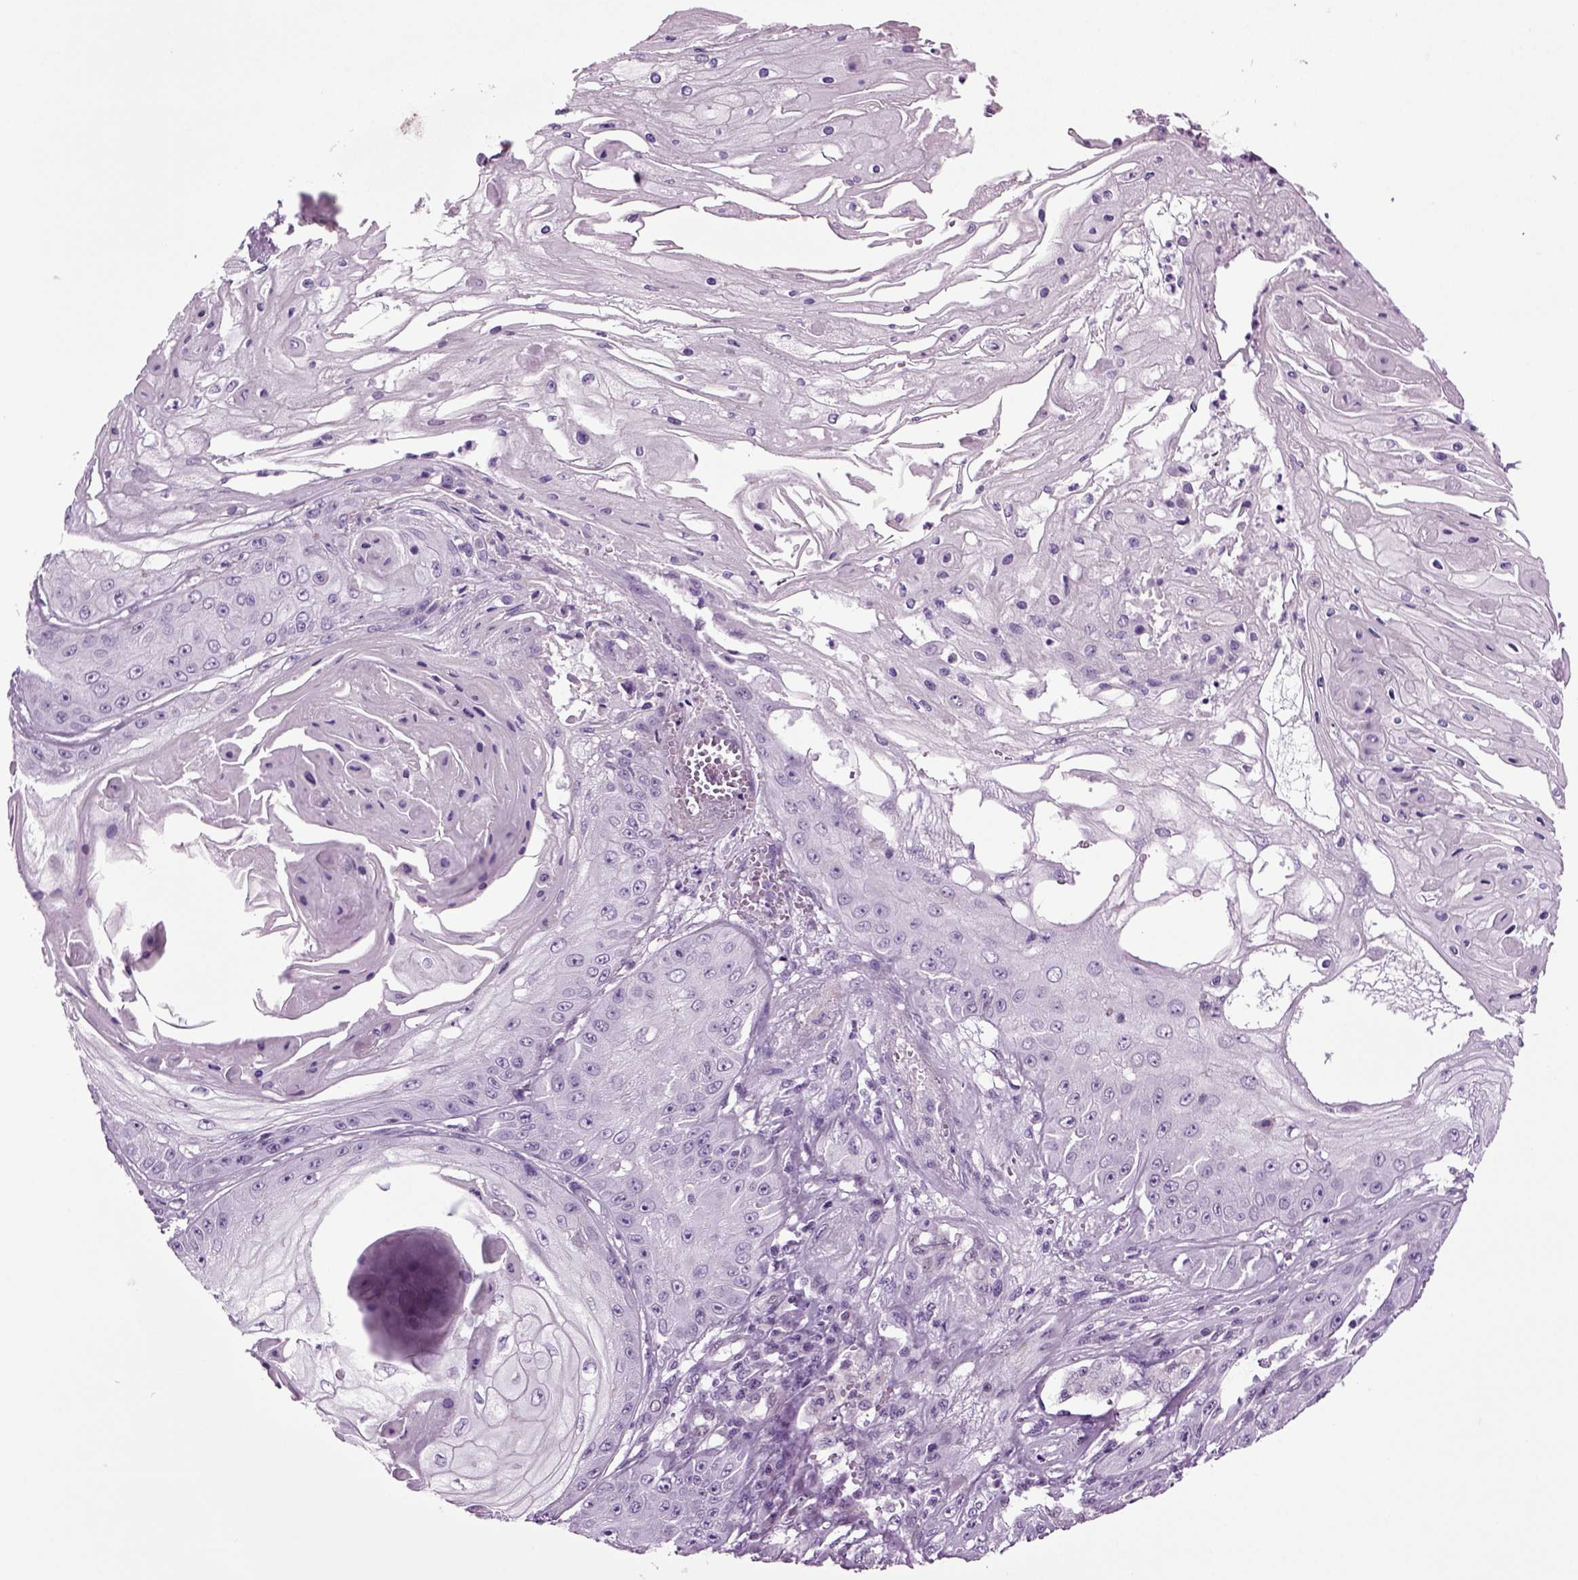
{"staining": {"intensity": "negative", "quantity": "none", "location": "none"}, "tissue": "skin cancer", "cell_type": "Tumor cells", "image_type": "cancer", "snomed": [{"axis": "morphology", "description": "Squamous cell carcinoma, NOS"}, {"axis": "topography", "description": "Skin"}], "caption": "An IHC histopathology image of squamous cell carcinoma (skin) is shown. There is no staining in tumor cells of squamous cell carcinoma (skin). Nuclei are stained in blue.", "gene": "RFX3", "patient": {"sex": "male", "age": 70}}